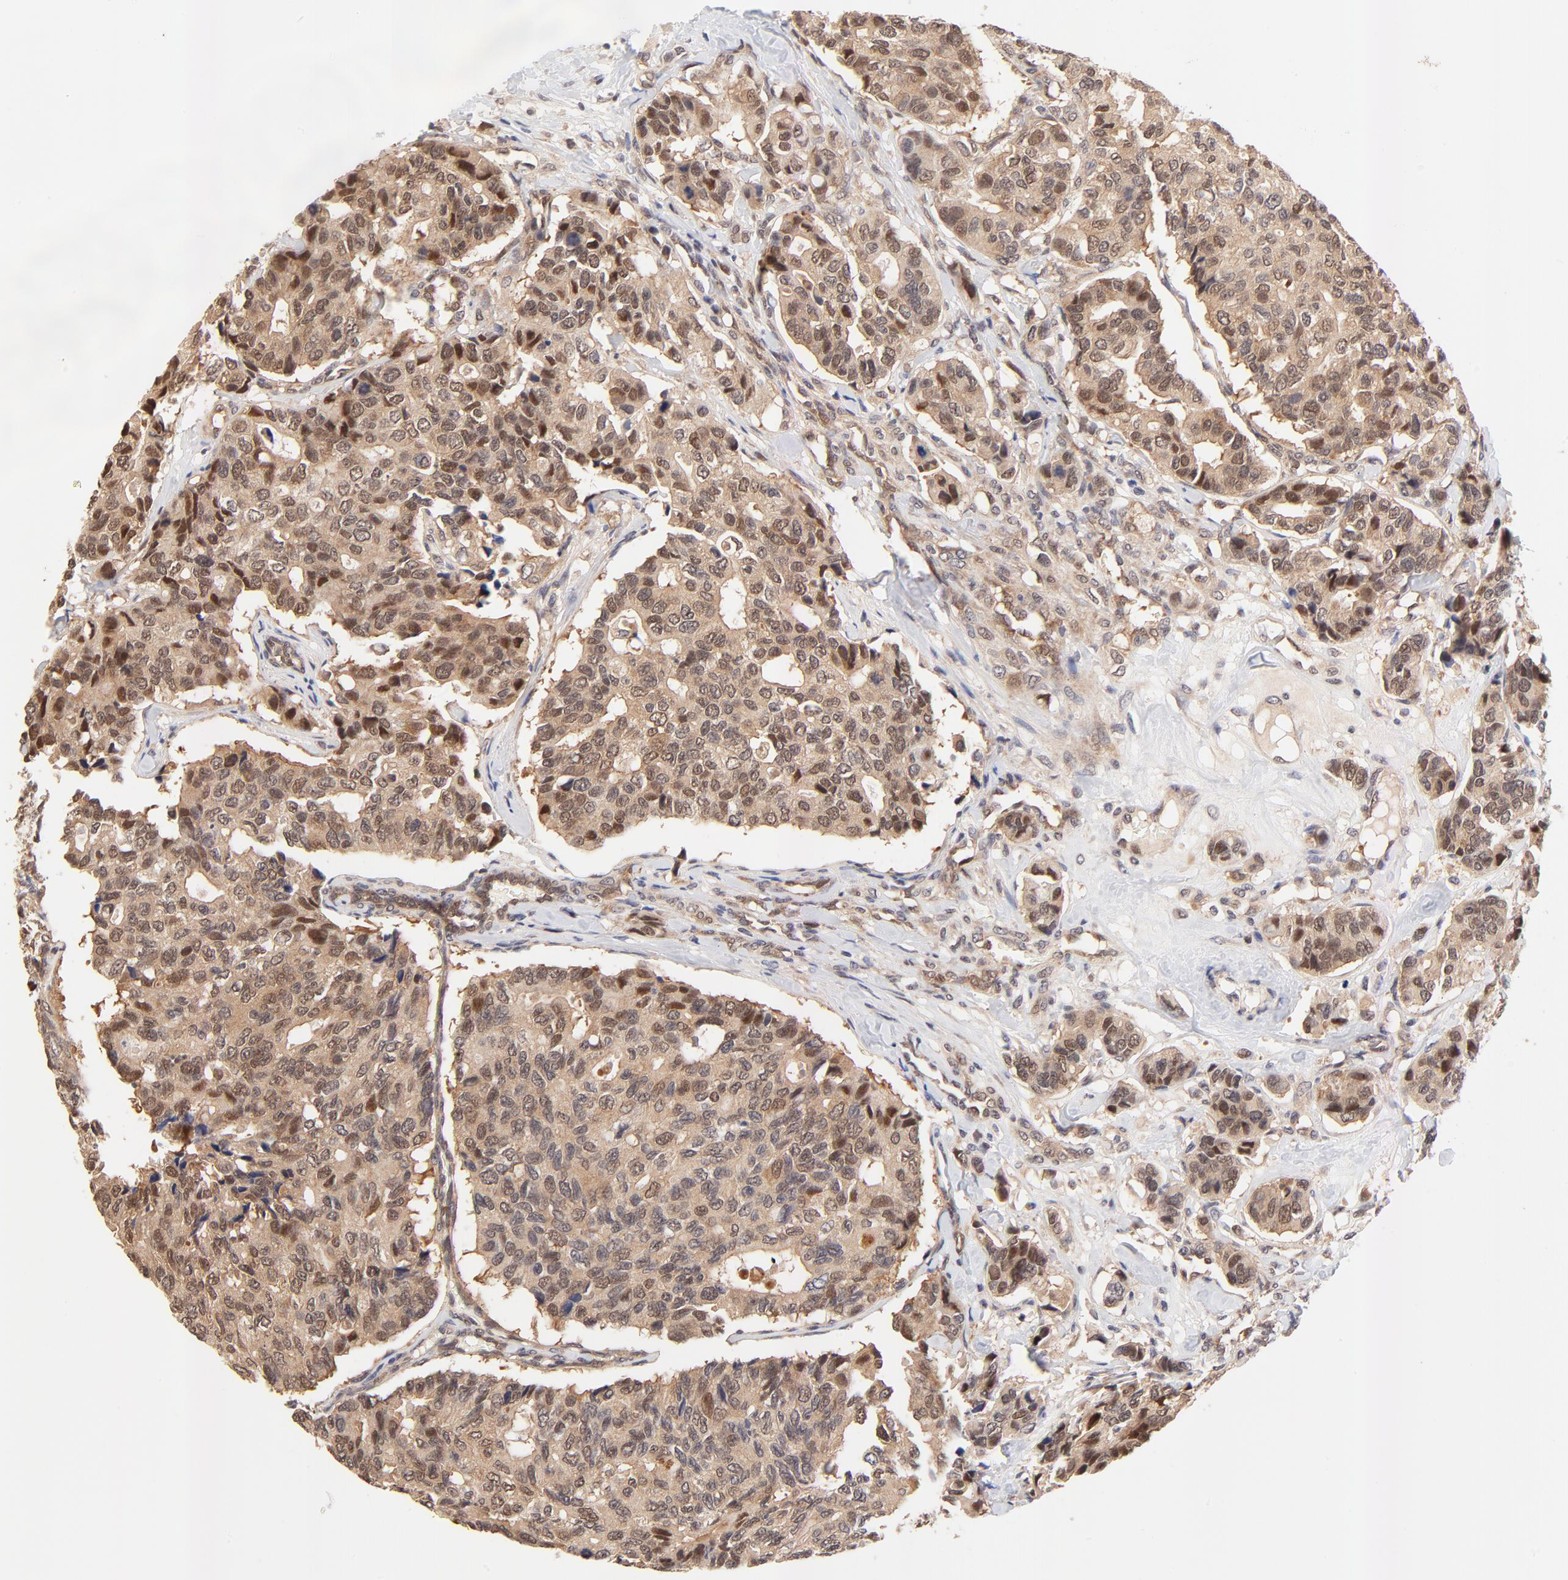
{"staining": {"intensity": "moderate", "quantity": ">75%", "location": "cytoplasmic/membranous,nuclear"}, "tissue": "breast cancer", "cell_type": "Tumor cells", "image_type": "cancer", "snomed": [{"axis": "morphology", "description": "Duct carcinoma"}, {"axis": "topography", "description": "Breast"}], "caption": "Breast cancer (infiltrating ductal carcinoma) stained for a protein demonstrates moderate cytoplasmic/membranous and nuclear positivity in tumor cells.", "gene": "TXNL1", "patient": {"sex": "female", "age": 69}}